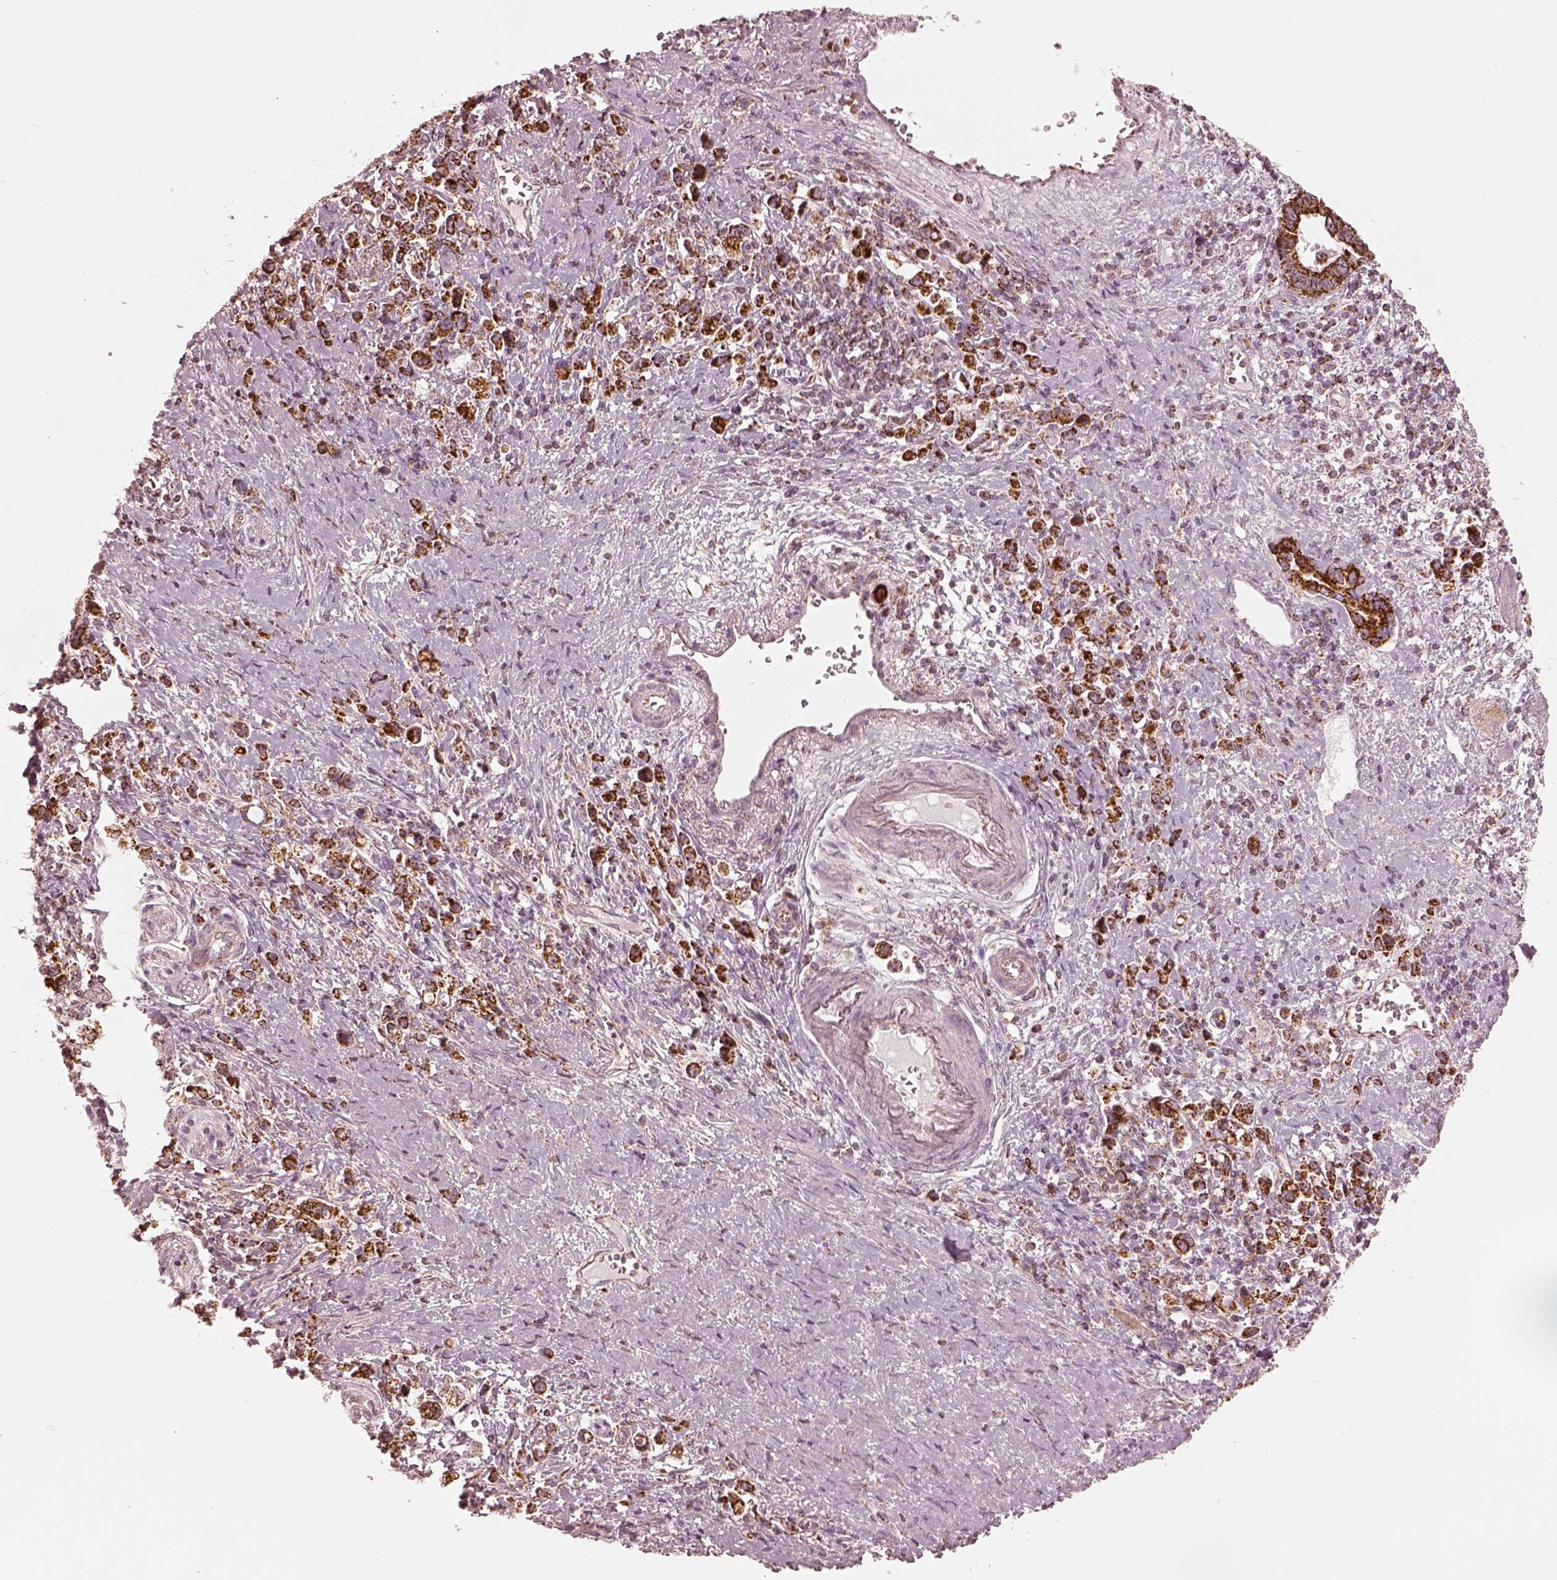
{"staining": {"intensity": "strong", "quantity": ">75%", "location": "cytoplasmic/membranous"}, "tissue": "stomach cancer", "cell_type": "Tumor cells", "image_type": "cancer", "snomed": [{"axis": "morphology", "description": "Adenocarcinoma, NOS"}, {"axis": "topography", "description": "Stomach"}], "caption": "A brown stain highlights strong cytoplasmic/membranous expression of a protein in adenocarcinoma (stomach) tumor cells.", "gene": "ENTPD6", "patient": {"sex": "male", "age": 63}}